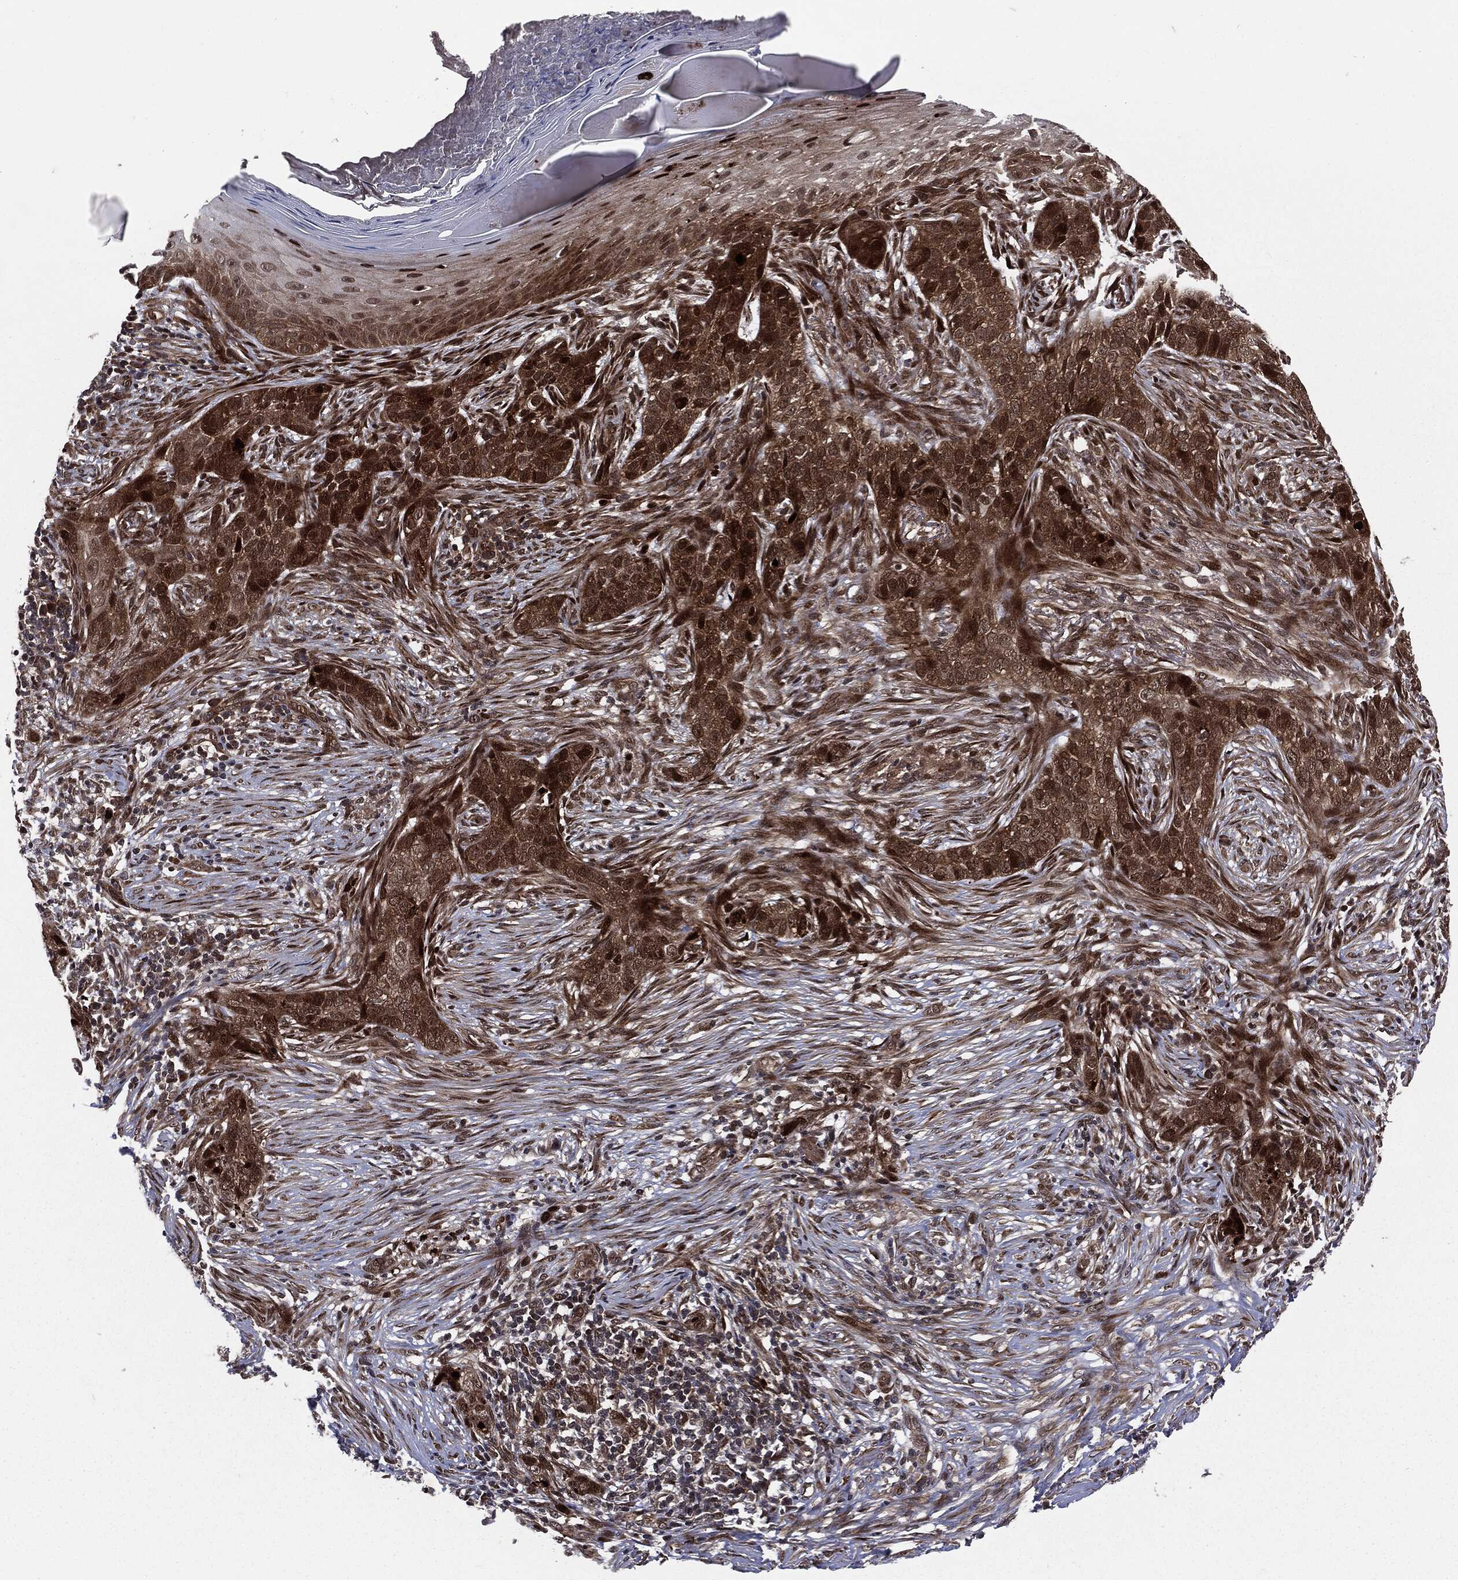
{"staining": {"intensity": "strong", "quantity": "<25%", "location": "cytoplasmic/membranous,nuclear"}, "tissue": "skin cancer", "cell_type": "Tumor cells", "image_type": "cancer", "snomed": [{"axis": "morphology", "description": "Squamous cell carcinoma, NOS"}, {"axis": "topography", "description": "Skin"}], "caption": "Squamous cell carcinoma (skin) stained for a protein (brown) reveals strong cytoplasmic/membranous and nuclear positive expression in about <25% of tumor cells.", "gene": "SMAD4", "patient": {"sex": "male", "age": 88}}